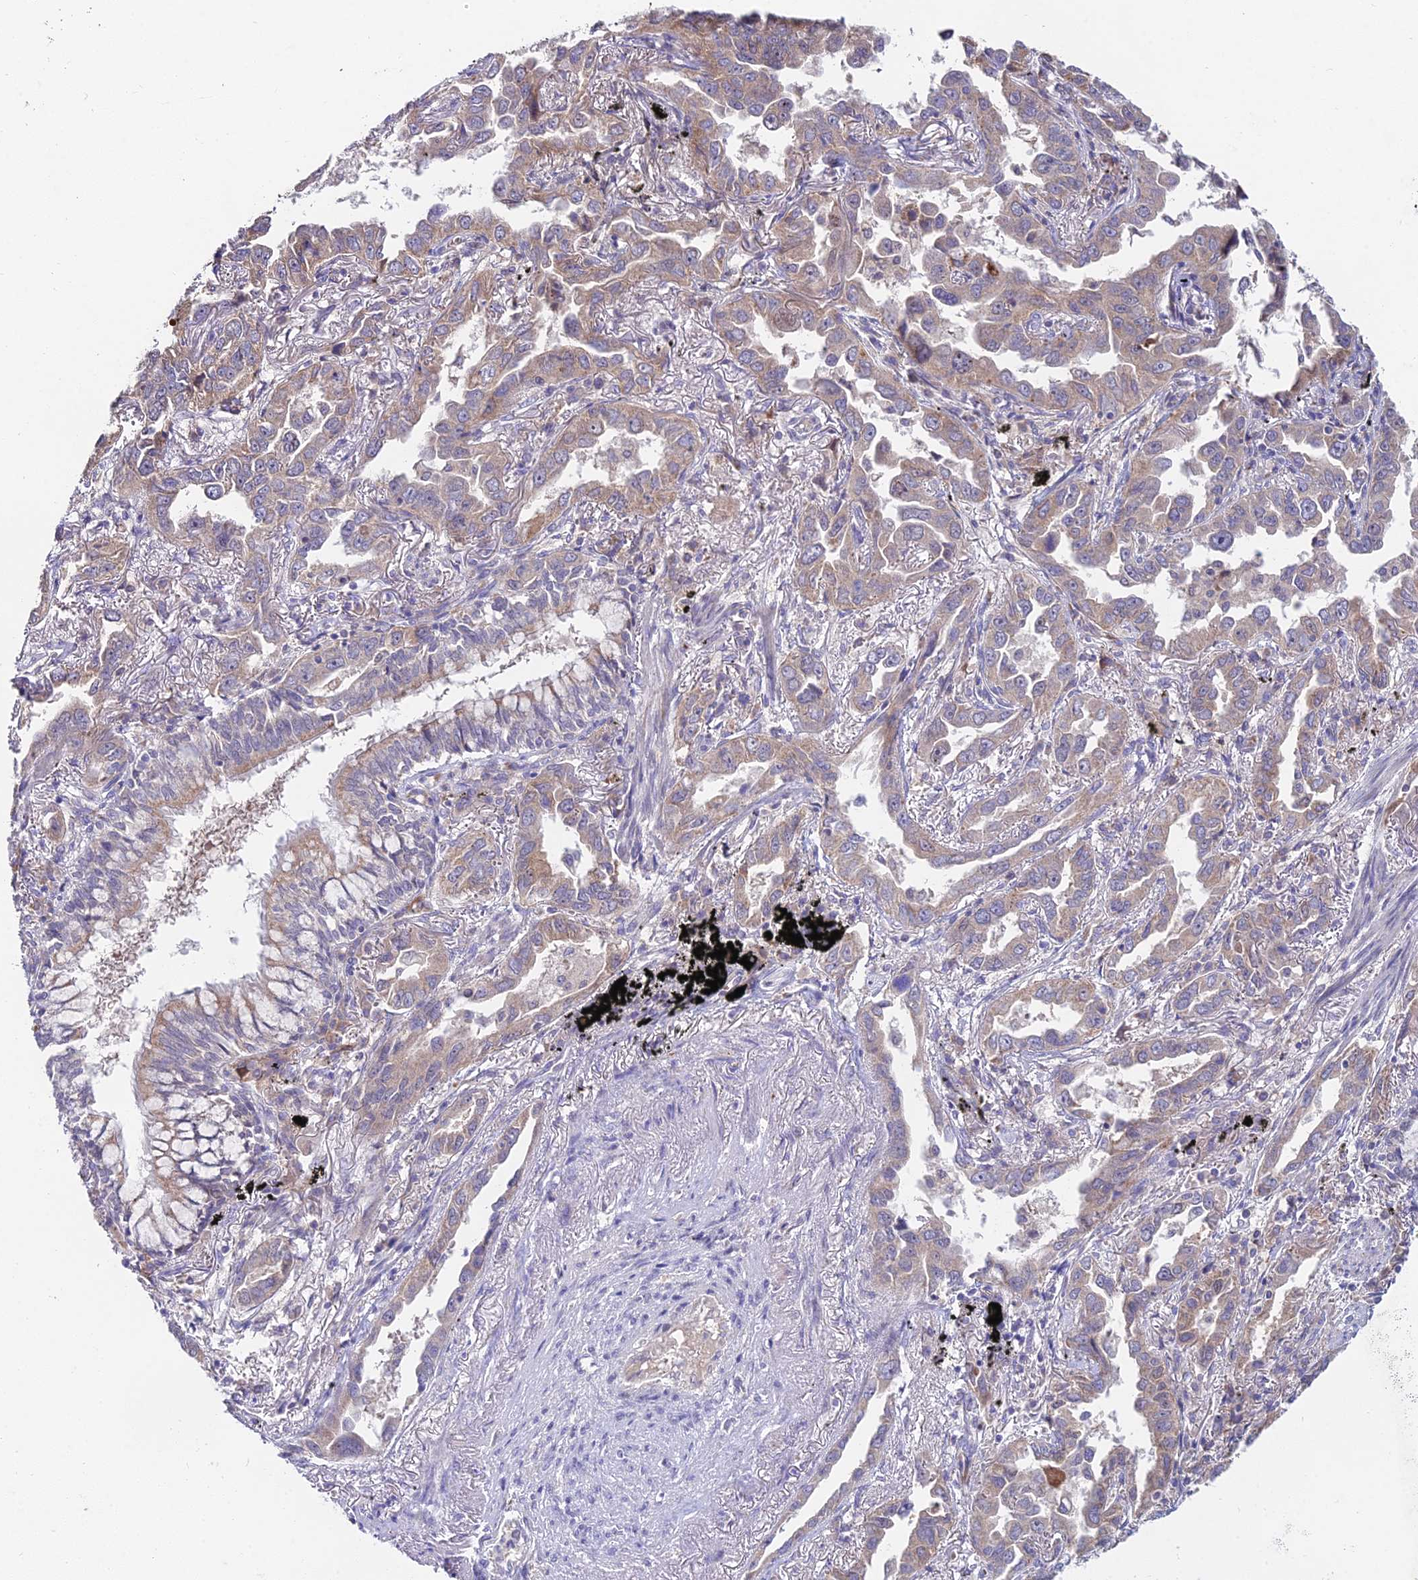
{"staining": {"intensity": "moderate", "quantity": ">75%", "location": "cytoplasmic/membranous"}, "tissue": "lung cancer", "cell_type": "Tumor cells", "image_type": "cancer", "snomed": [{"axis": "morphology", "description": "Adenocarcinoma, NOS"}, {"axis": "topography", "description": "Lung"}], "caption": "Protein expression analysis of lung cancer (adenocarcinoma) displays moderate cytoplasmic/membranous staining in approximately >75% of tumor cells. The protein is shown in brown color, while the nuclei are stained blue.", "gene": "WDR43", "patient": {"sex": "male", "age": 67}}